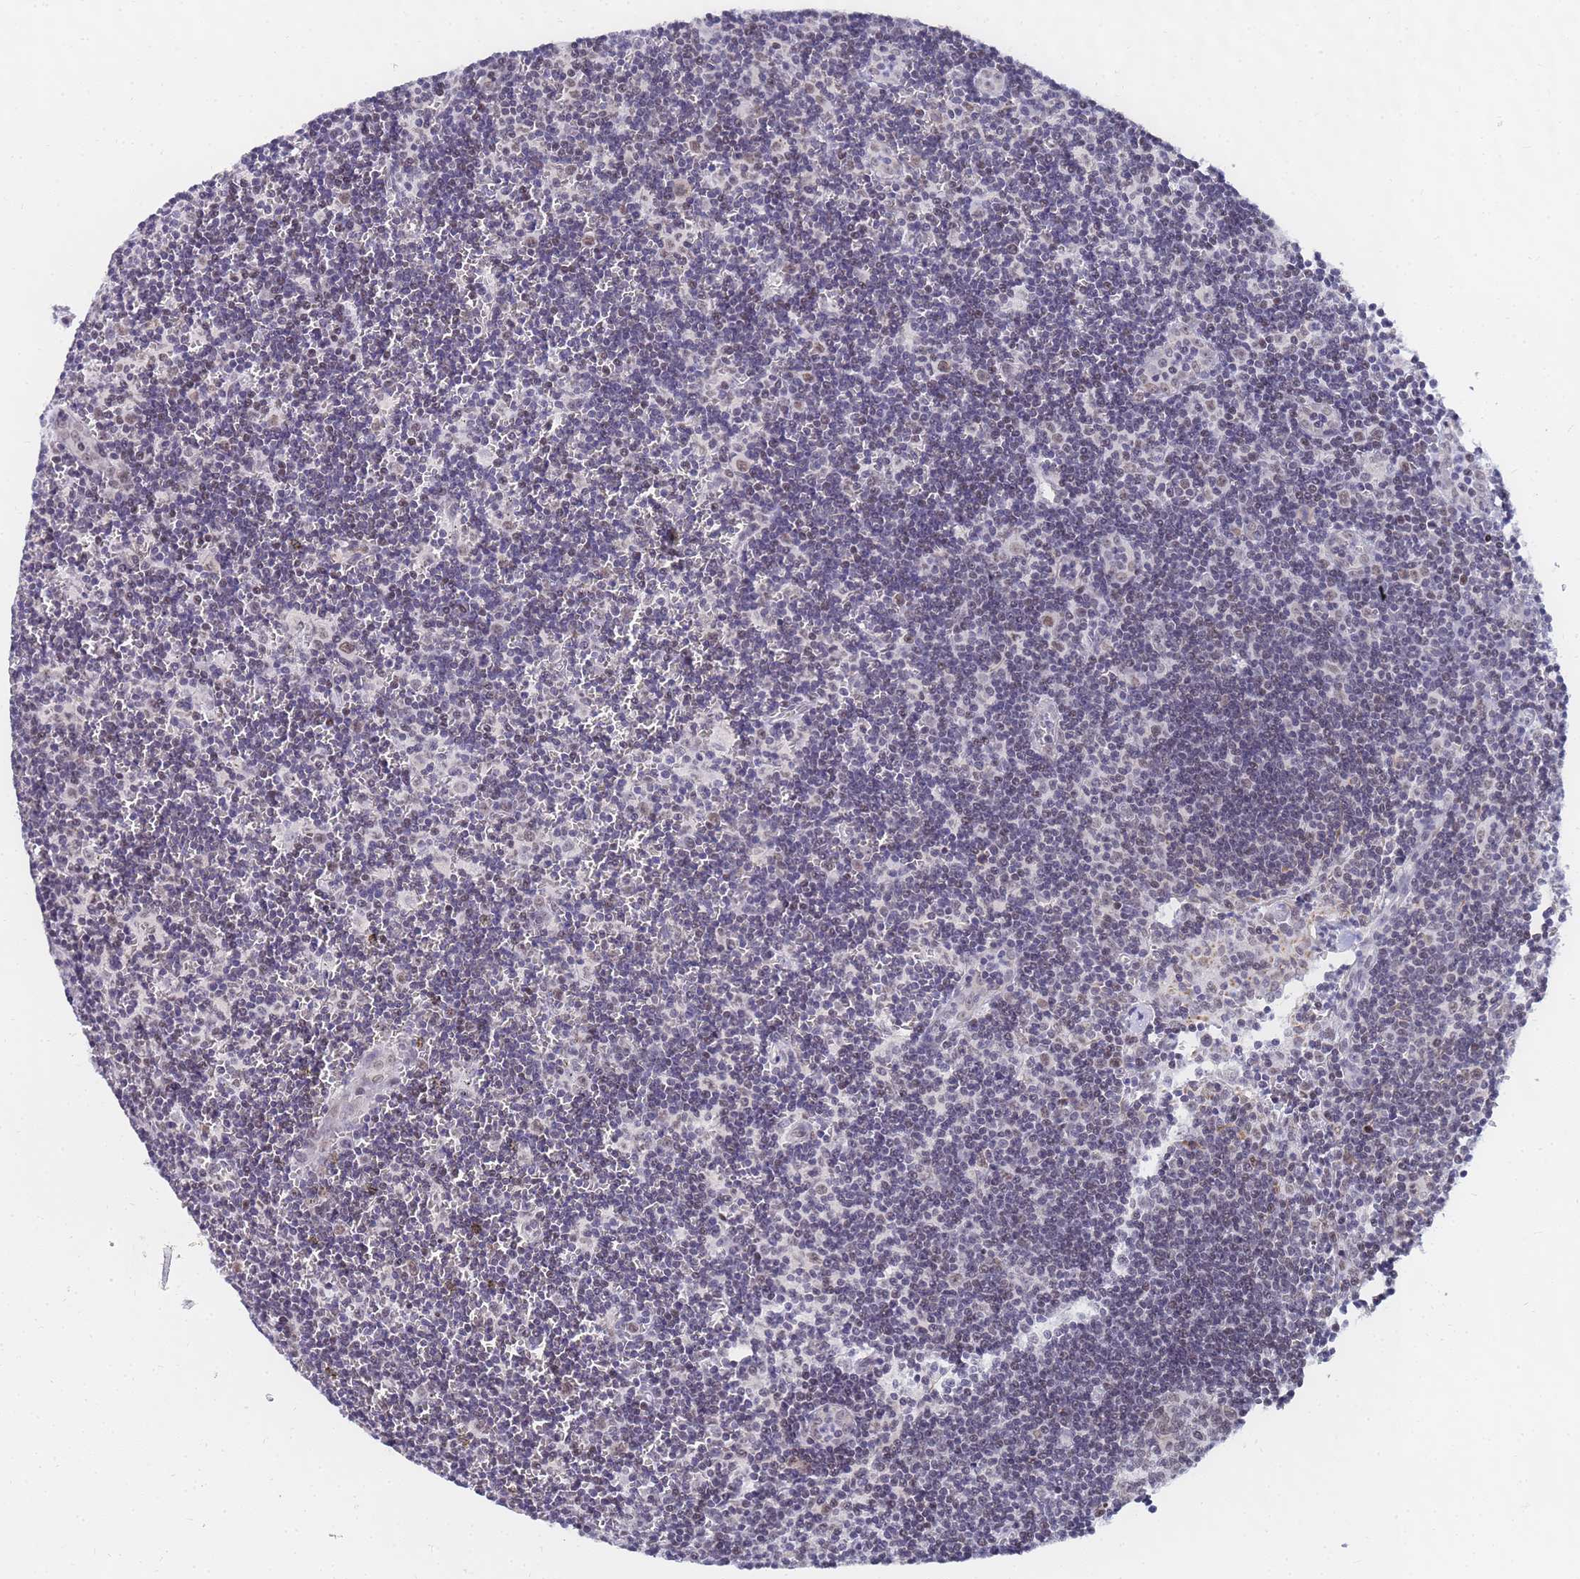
{"staining": {"intensity": "weak", "quantity": "25%-75%", "location": "nuclear"}, "tissue": "lymph node", "cell_type": "Germinal center cells", "image_type": "normal", "snomed": [{"axis": "morphology", "description": "Normal tissue, NOS"}, {"axis": "topography", "description": "Lymph node"}], "caption": "This histopathology image reveals immunohistochemistry (IHC) staining of normal human lymph node, with low weak nuclear expression in about 25%-75% of germinal center cells.", "gene": "CKMT1A", "patient": {"sex": "female", "age": 32}}